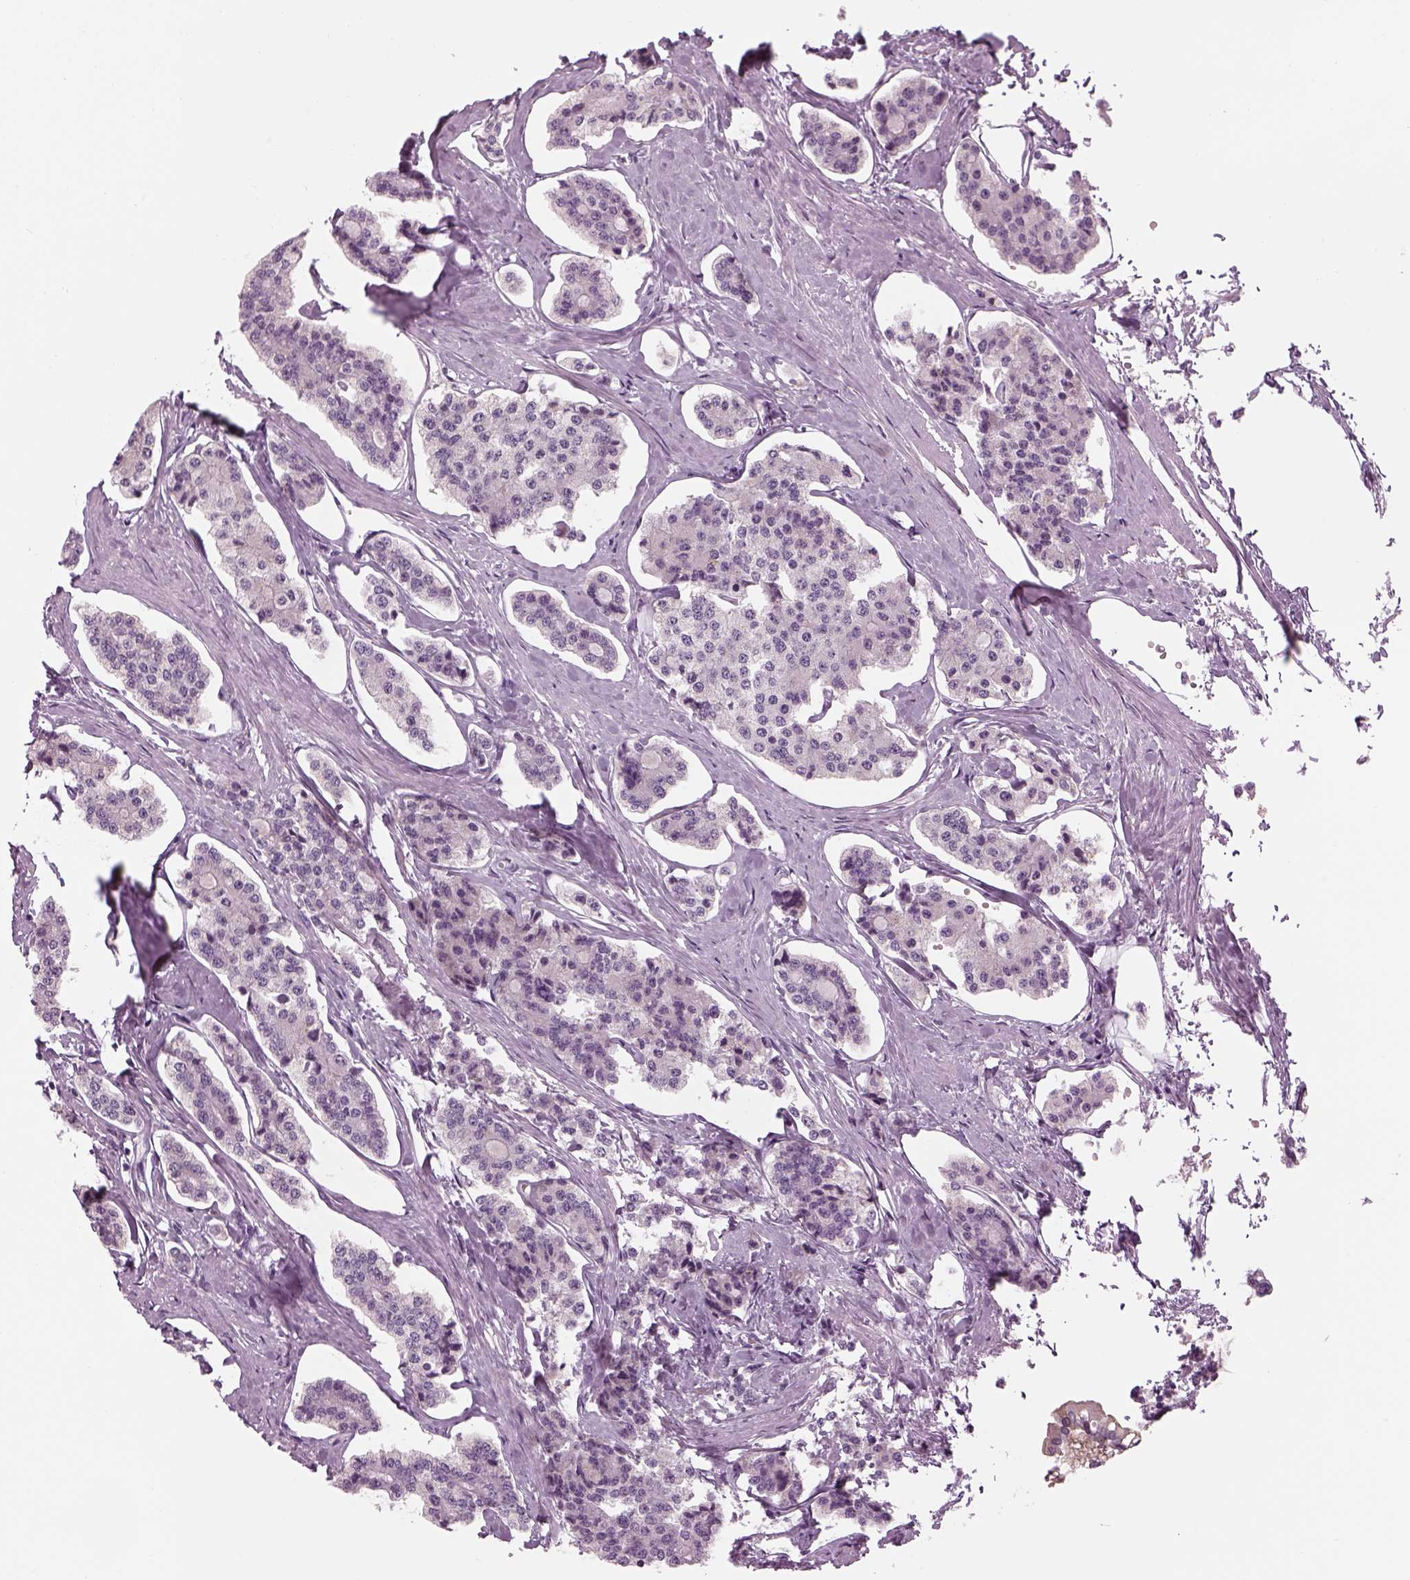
{"staining": {"intensity": "negative", "quantity": "none", "location": "none"}, "tissue": "carcinoid", "cell_type": "Tumor cells", "image_type": "cancer", "snomed": [{"axis": "morphology", "description": "Carcinoid, malignant, NOS"}, {"axis": "topography", "description": "Small intestine"}], "caption": "There is no significant expression in tumor cells of carcinoid (malignant).", "gene": "LRRIQ3", "patient": {"sex": "female", "age": 65}}